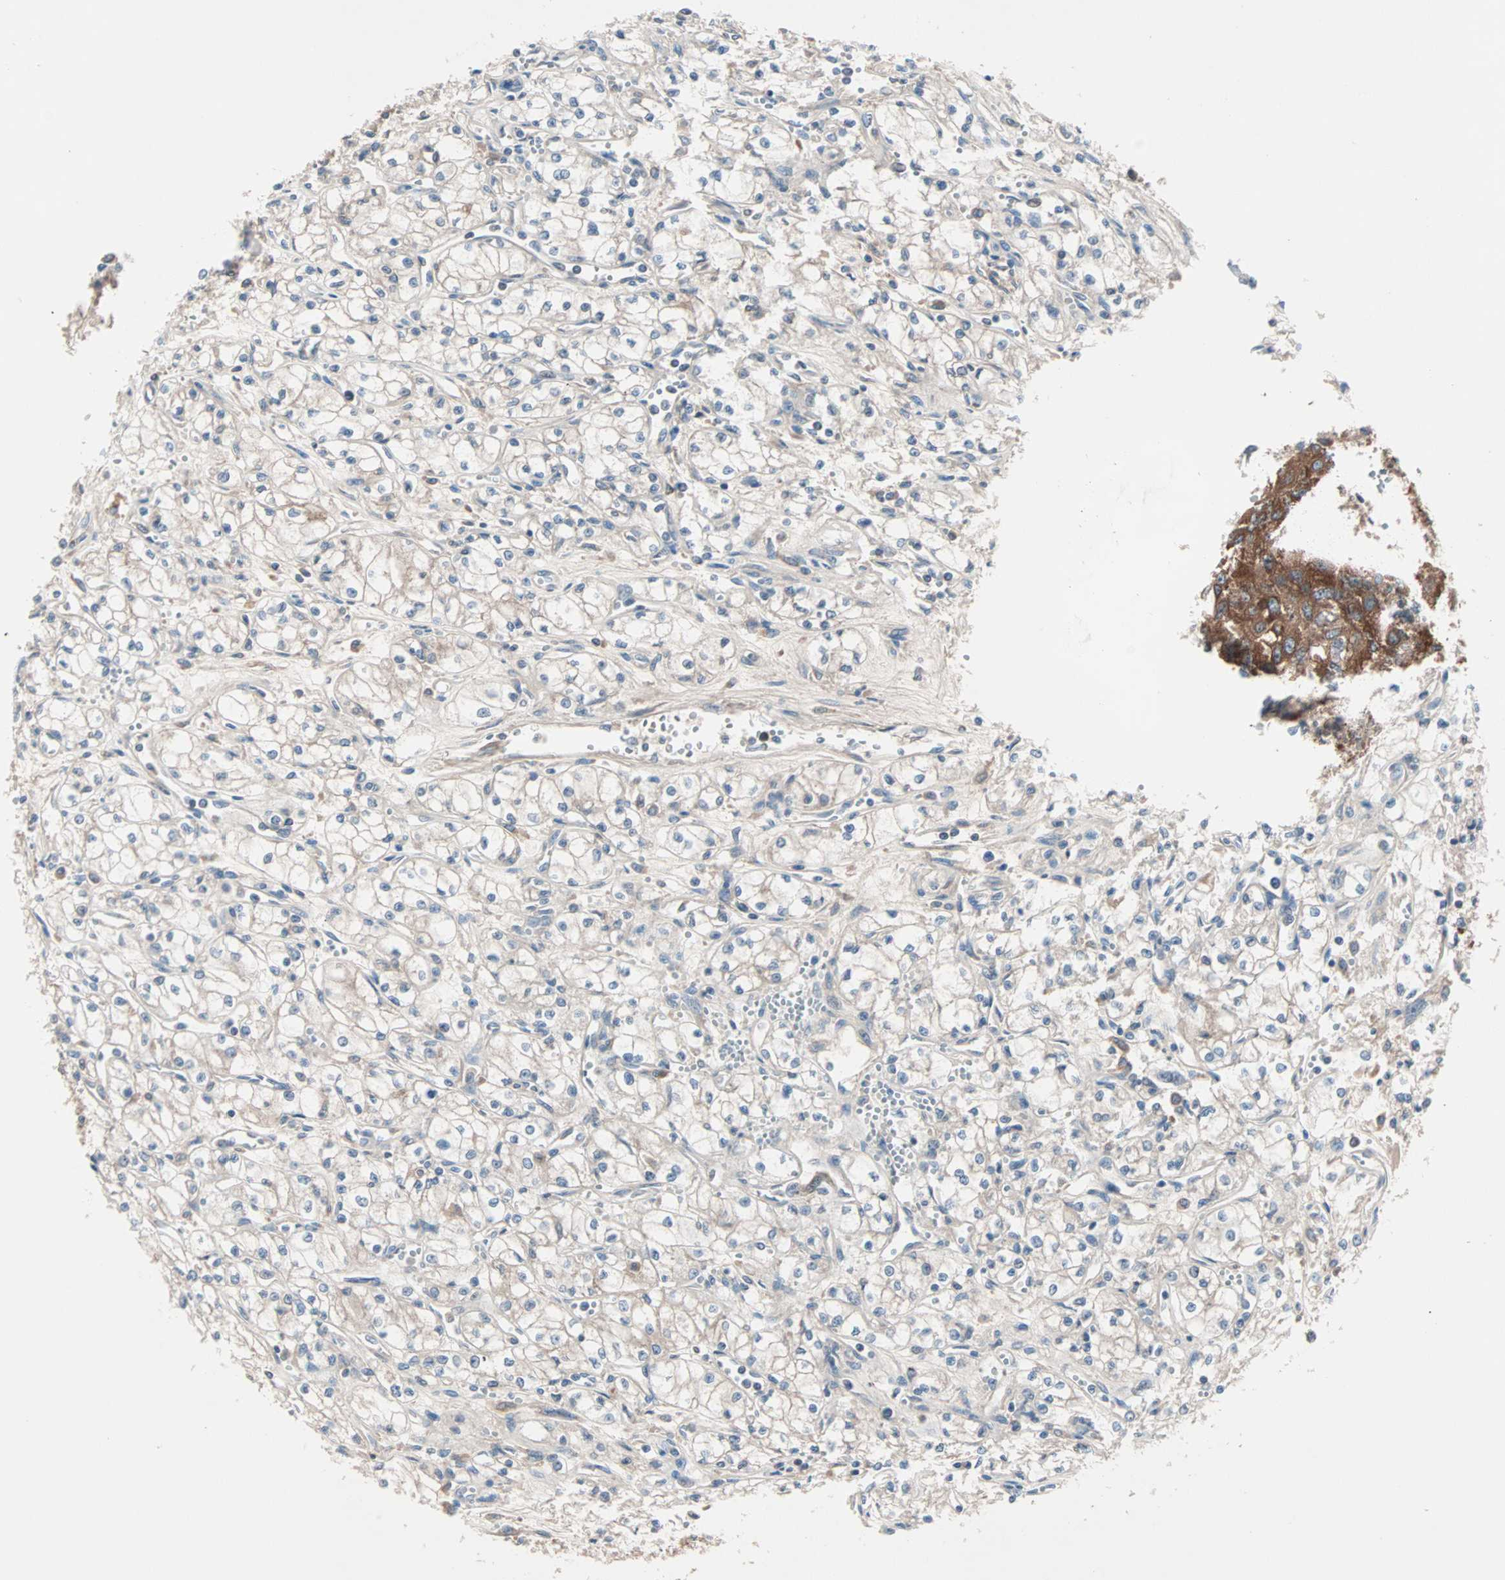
{"staining": {"intensity": "negative", "quantity": "none", "location": "none"}, "tissue": "renal cancer", "cell_type": "Tumor cells", "image_type": "cancer", "snomed": [{"axis": "morphology", "description": "Normal tissue, NOS"}, {"axis": "morphology", "description": "Adenocarcinoma, NOS"}, {"axis": "topography", "description": "Kidney"}], "caption": "A histopathology image of renal cancer (adenocarcinoma) stained for a protein shows no brown staining in tumor cells. (DAB IHC, high magnification).", "gene": "CAD", "patient": {"sex": "male", "age": 59}}